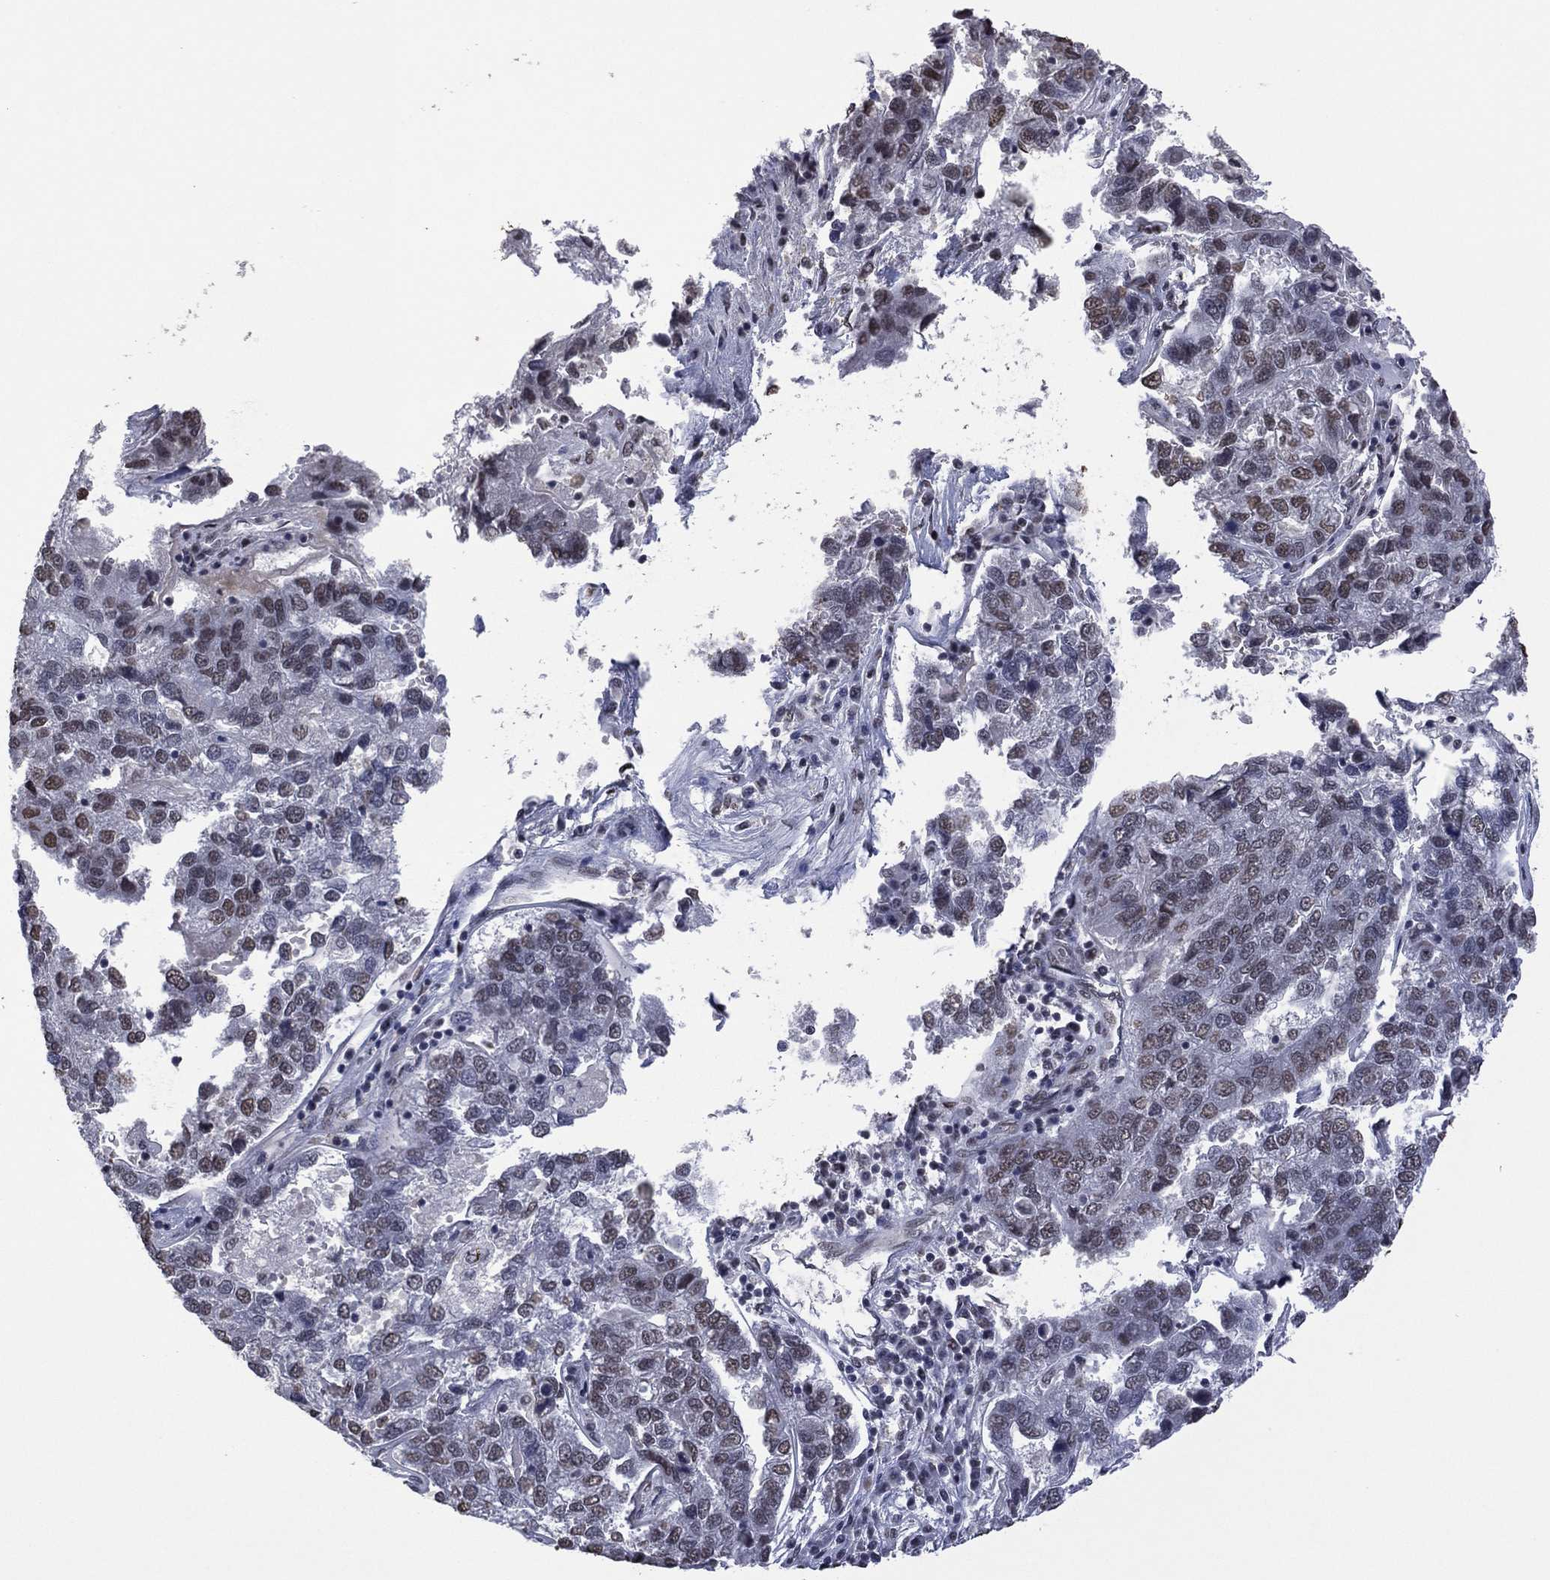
{"staining": {"intensity": "weak", "quantity": "<25%", "location": "nuclear"}, "tissue": "pancreatic cancer", "cell_type": "Tumor cells", "image_type": "cancer", "snomed": [{"axis": "morphology", "description": "Adenocarcinoma, NOS"}, {"axis": "topography", "description": "Pancreas"}], "caption": "IHC histopathology image of neoplastic tissue: pancreatic adenocarcinoma stained with DAB demonstrates no significant protein positivity in tumor cells.", "gene": "EHMT1", "patient": {"sex": "female", "age": 61}}